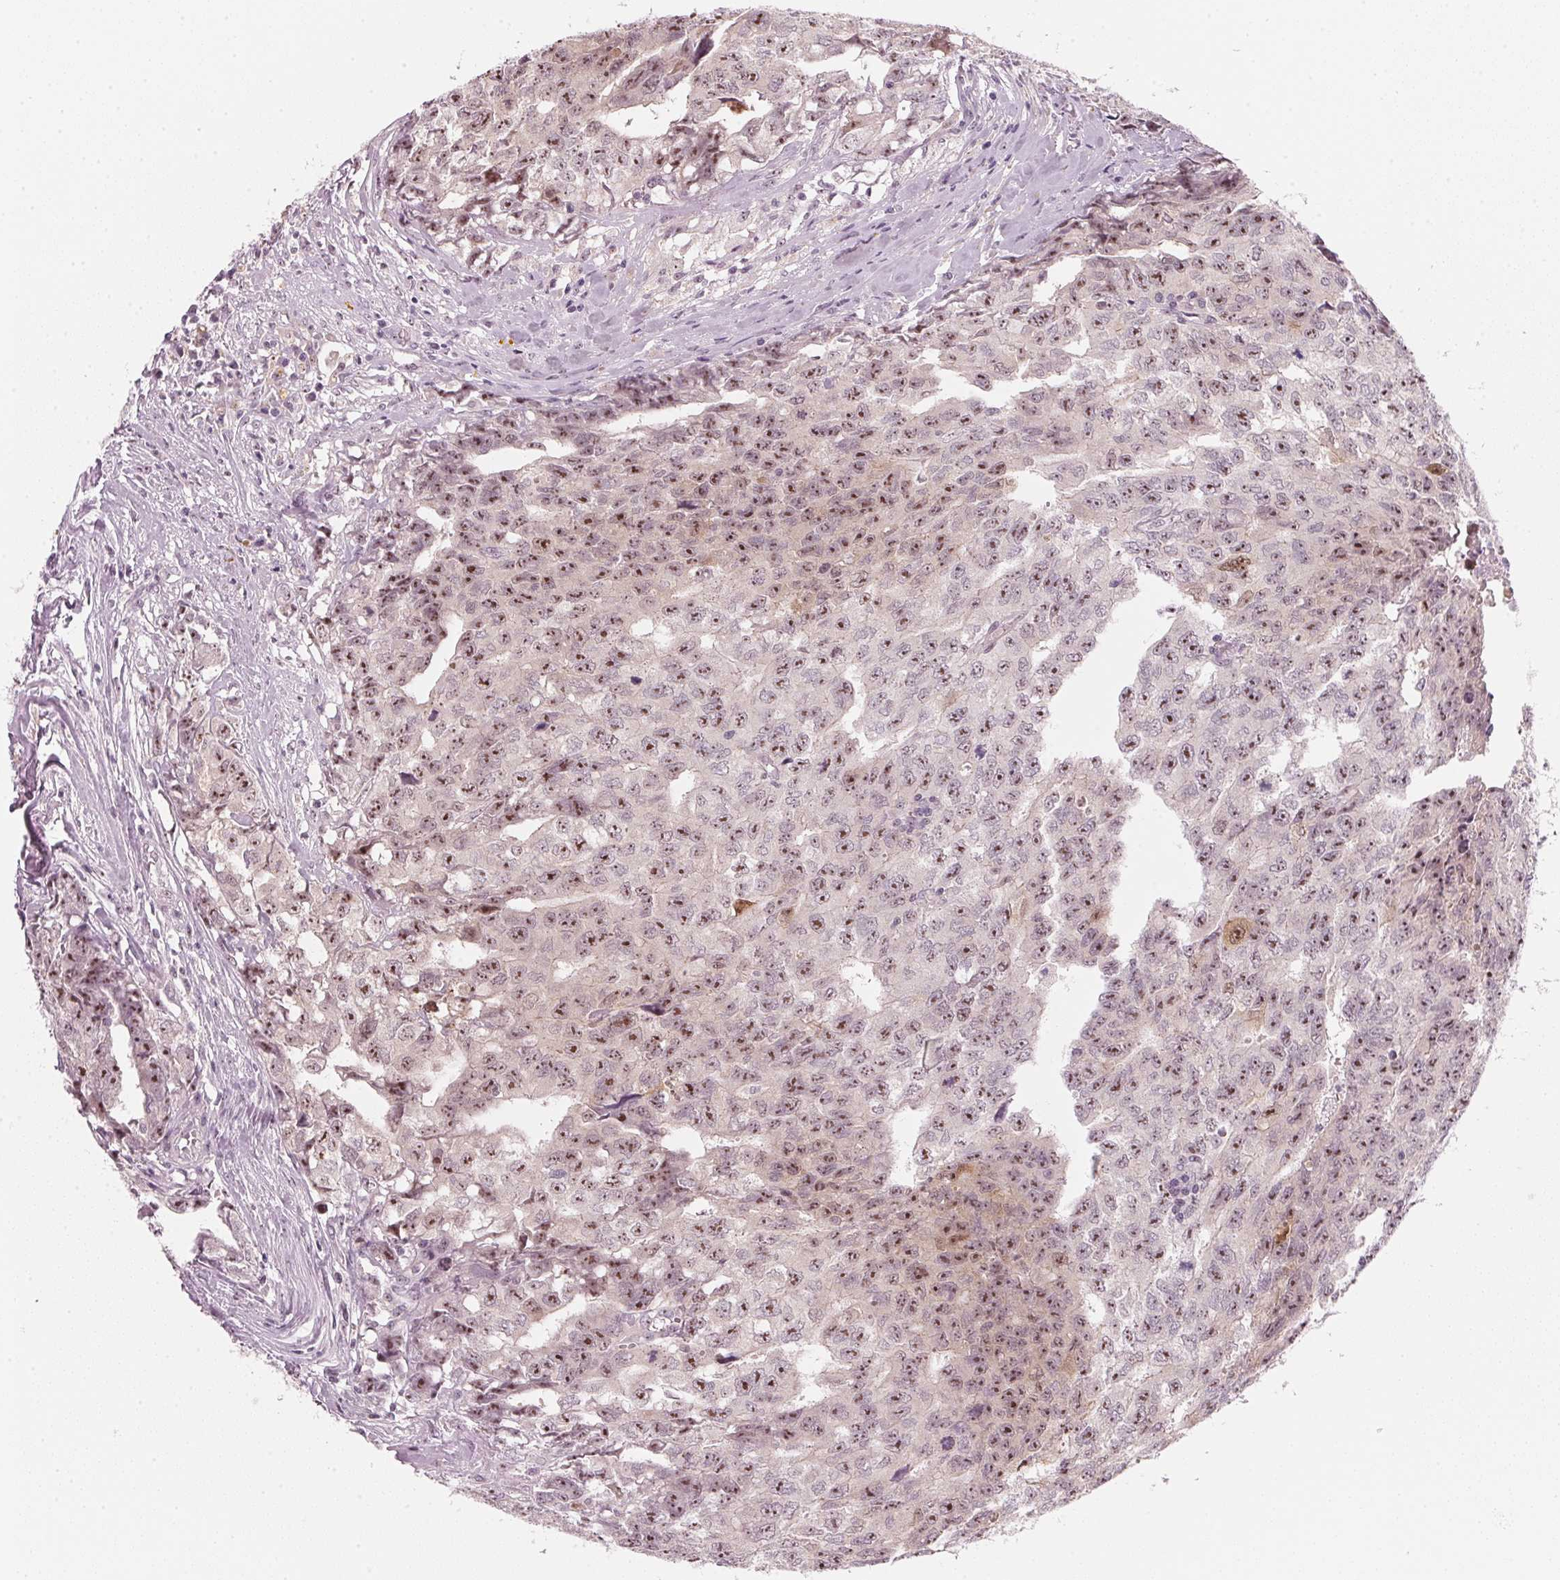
{"staining": {"intensity": "moderate", "quantity": ">75%", "location": "nuclear"}, "tissue": "testis cancer", "cell_type": "Tumor cells", "image_type": "cancer", "snomed": [{"axis": "morphology", "description": "Carcinoma, Embryonal, NOS"}, {"axis": "morphology", "description": "Teratoma, malignant, NOS"}, {"axis": "topography", "description": "Testis"}], "caption": "IHC image of testis embryonal carcinoma stained for a protein (brown), which demonstrates medium levels of moderate nuclear expression in about >75% of tumor cells.", "gene": "DNTTIP2", "patient": {"sex": "male", "age": 24}}